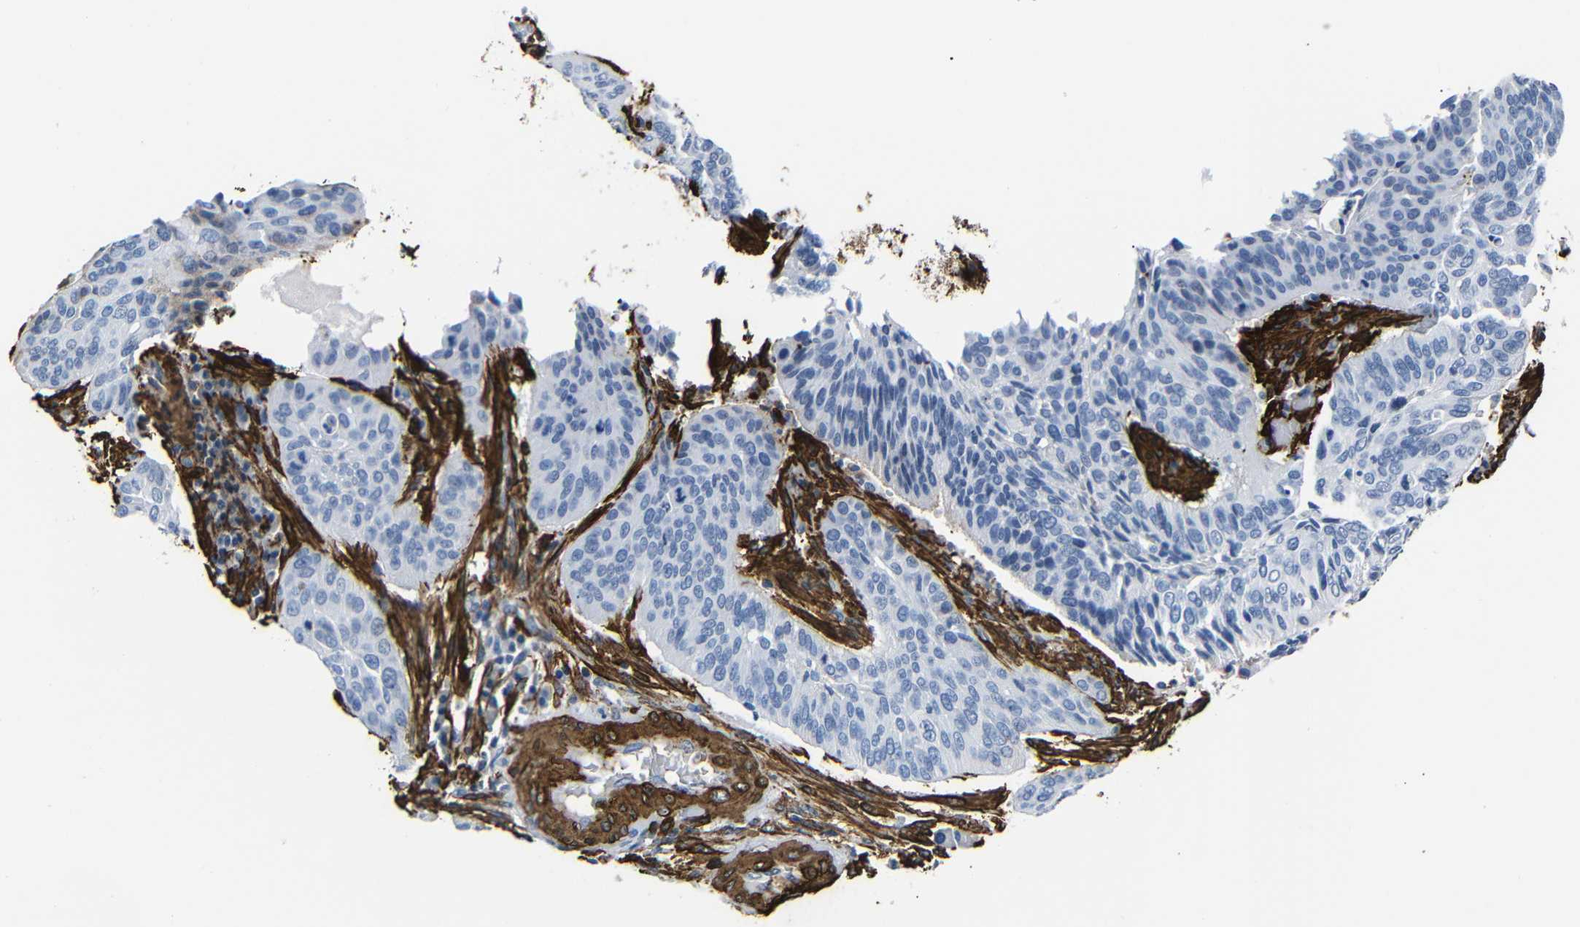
{"staining": {"intensity": "negative", "quantity": "none", "location": "none"}, "tissue": "cervical cancer", "cell_type": "Tumor cells", "image_type": "cancer", "snomed": [{"axis": "morphology", "description": "Squamous cell carcinoma, NOS"}, {"axis": "topography", "description": "Cervix"}], "caption": "High magnification brightfield microscopy of cervical cancer stained with DAB (brown) and counterstained with hematoxylin (blue): tumor cells show no significant positivity.", "gene": "ACTA2", "patient": {"sex": "female", "age": 39}}